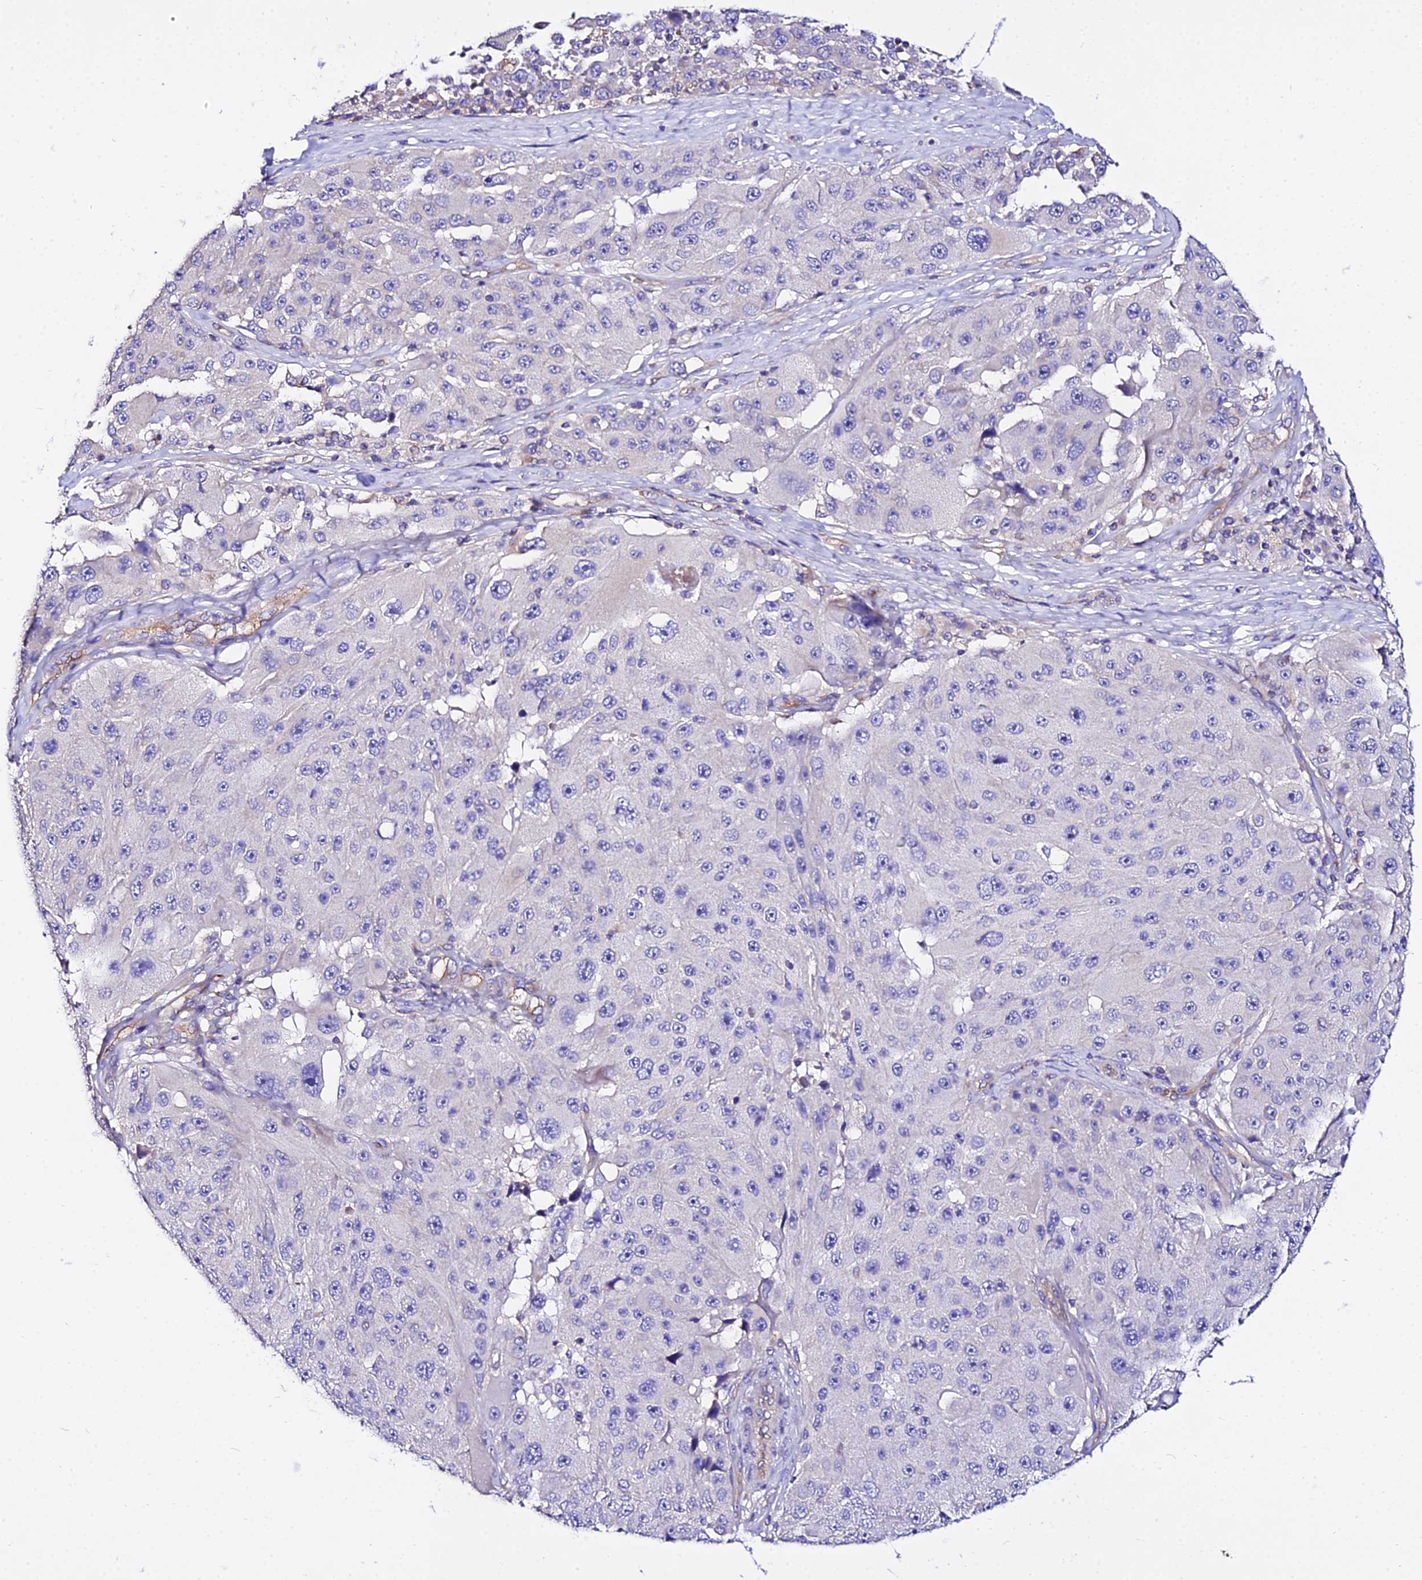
{"staining": {"intensity": "negative", "quantity": "none", "location": "none"}, "tissue": "melanoma", "cell_type": "Tumor cells", "image_type": "cancer", "snomed": [{"axis": "morphology", "description": "Malignant melanoma, Metastatic site"}, {"axis": "topography", "description": "Lymph node"}], "caption": "Immunohistochemical staining of human malignant melanoma (metastatic site) demonstrates no significant expression in tumor cells.", "gene": "DAW1", "patient": {"sex": "male", "age": 62}}